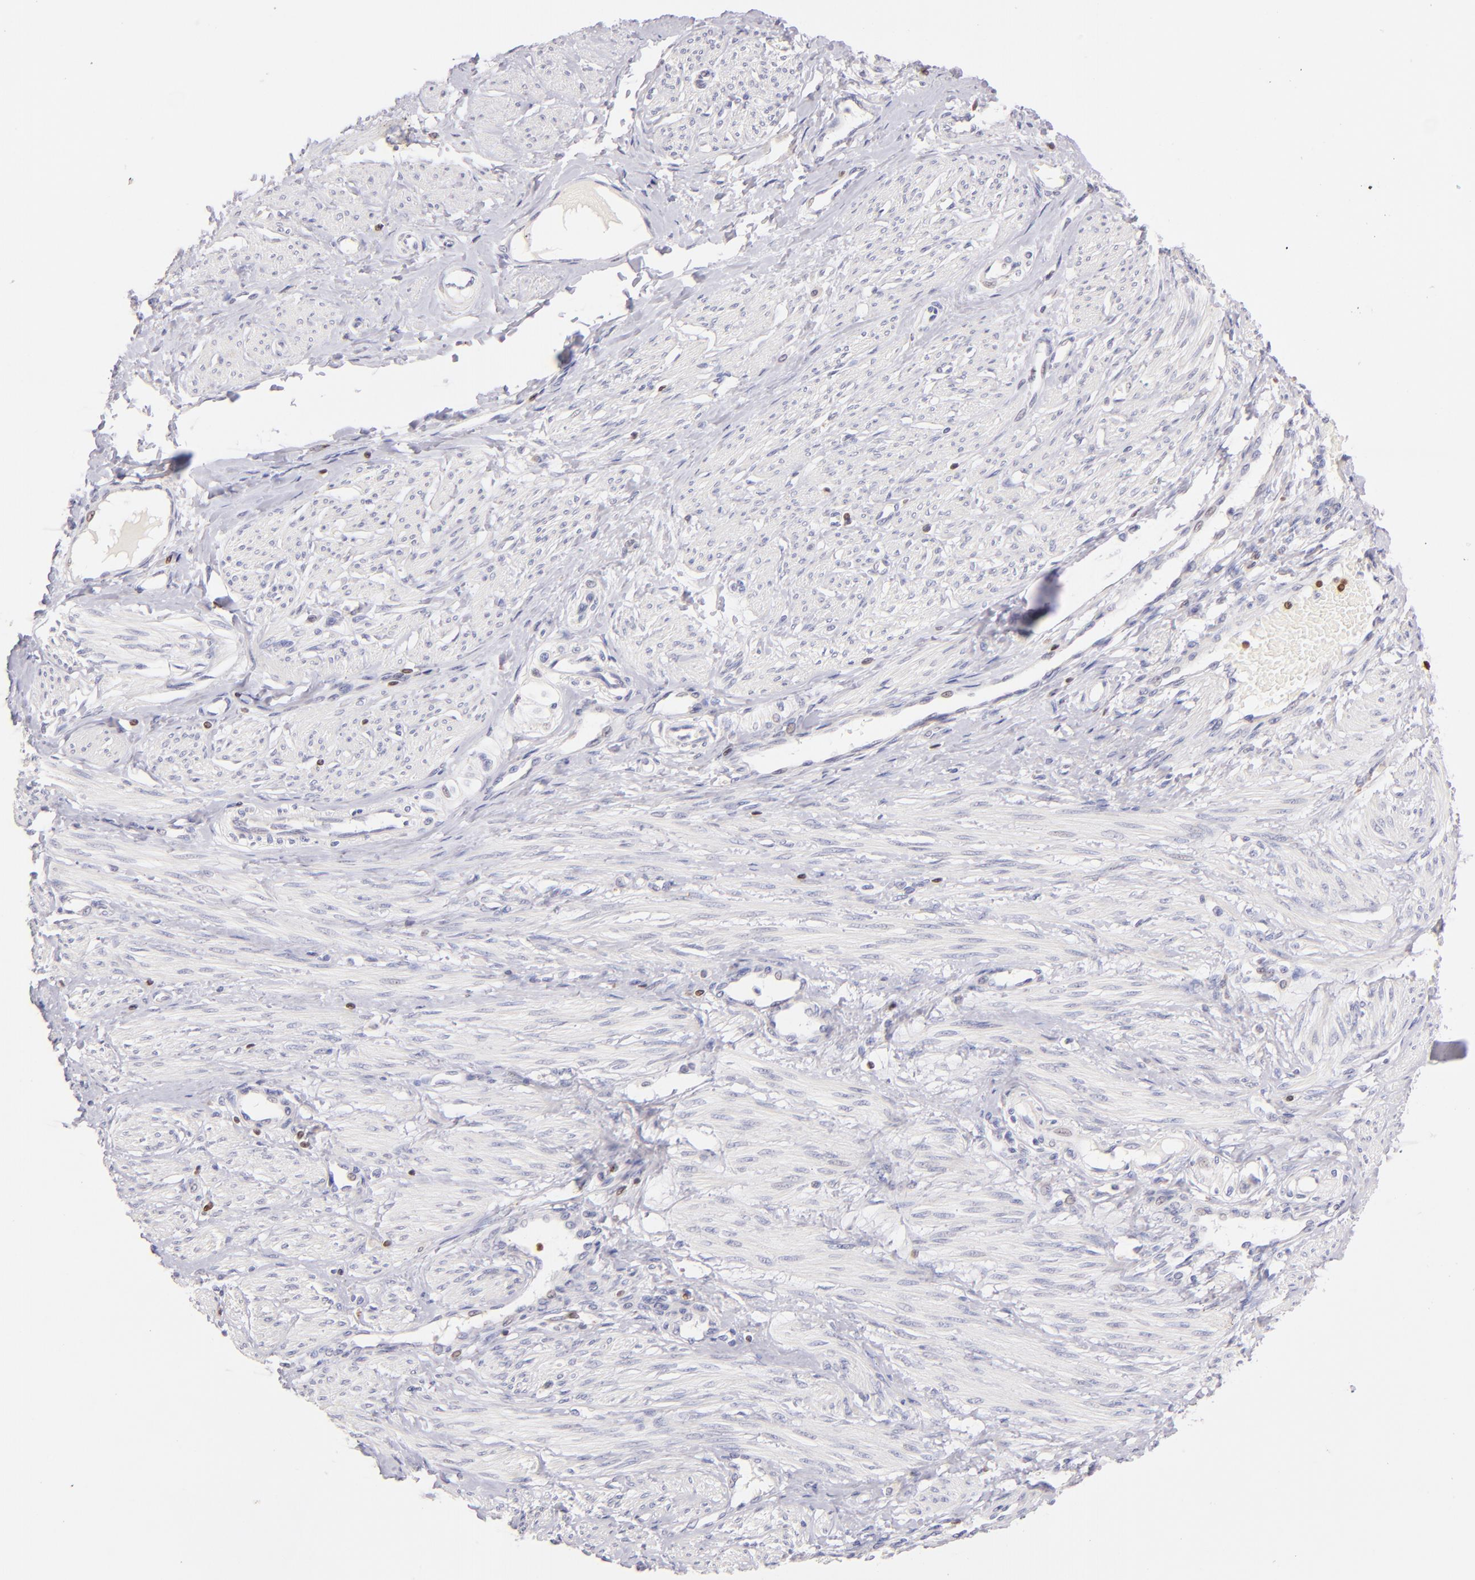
{"staining": {"intensity": "negative", "quantity": "none", "location": "none"}, "tissue": "smooth muscle", "cell_type": "Smooth muscle cells", "image_type": "normal", "snomed": [{"axis": "morphology", "description": "Normal tissue, NOS"}, {"axis": "topography", "description": "Smooth muscle"}, {"axis": "topography", "description": "Uterus"}], "caption": "There is no significant positivity in smooth muscle cells of smooth muscle. Nuclei are stained in blue.", "gene": "ZAP70", "patient": {"sex": "female", "age": 39}}